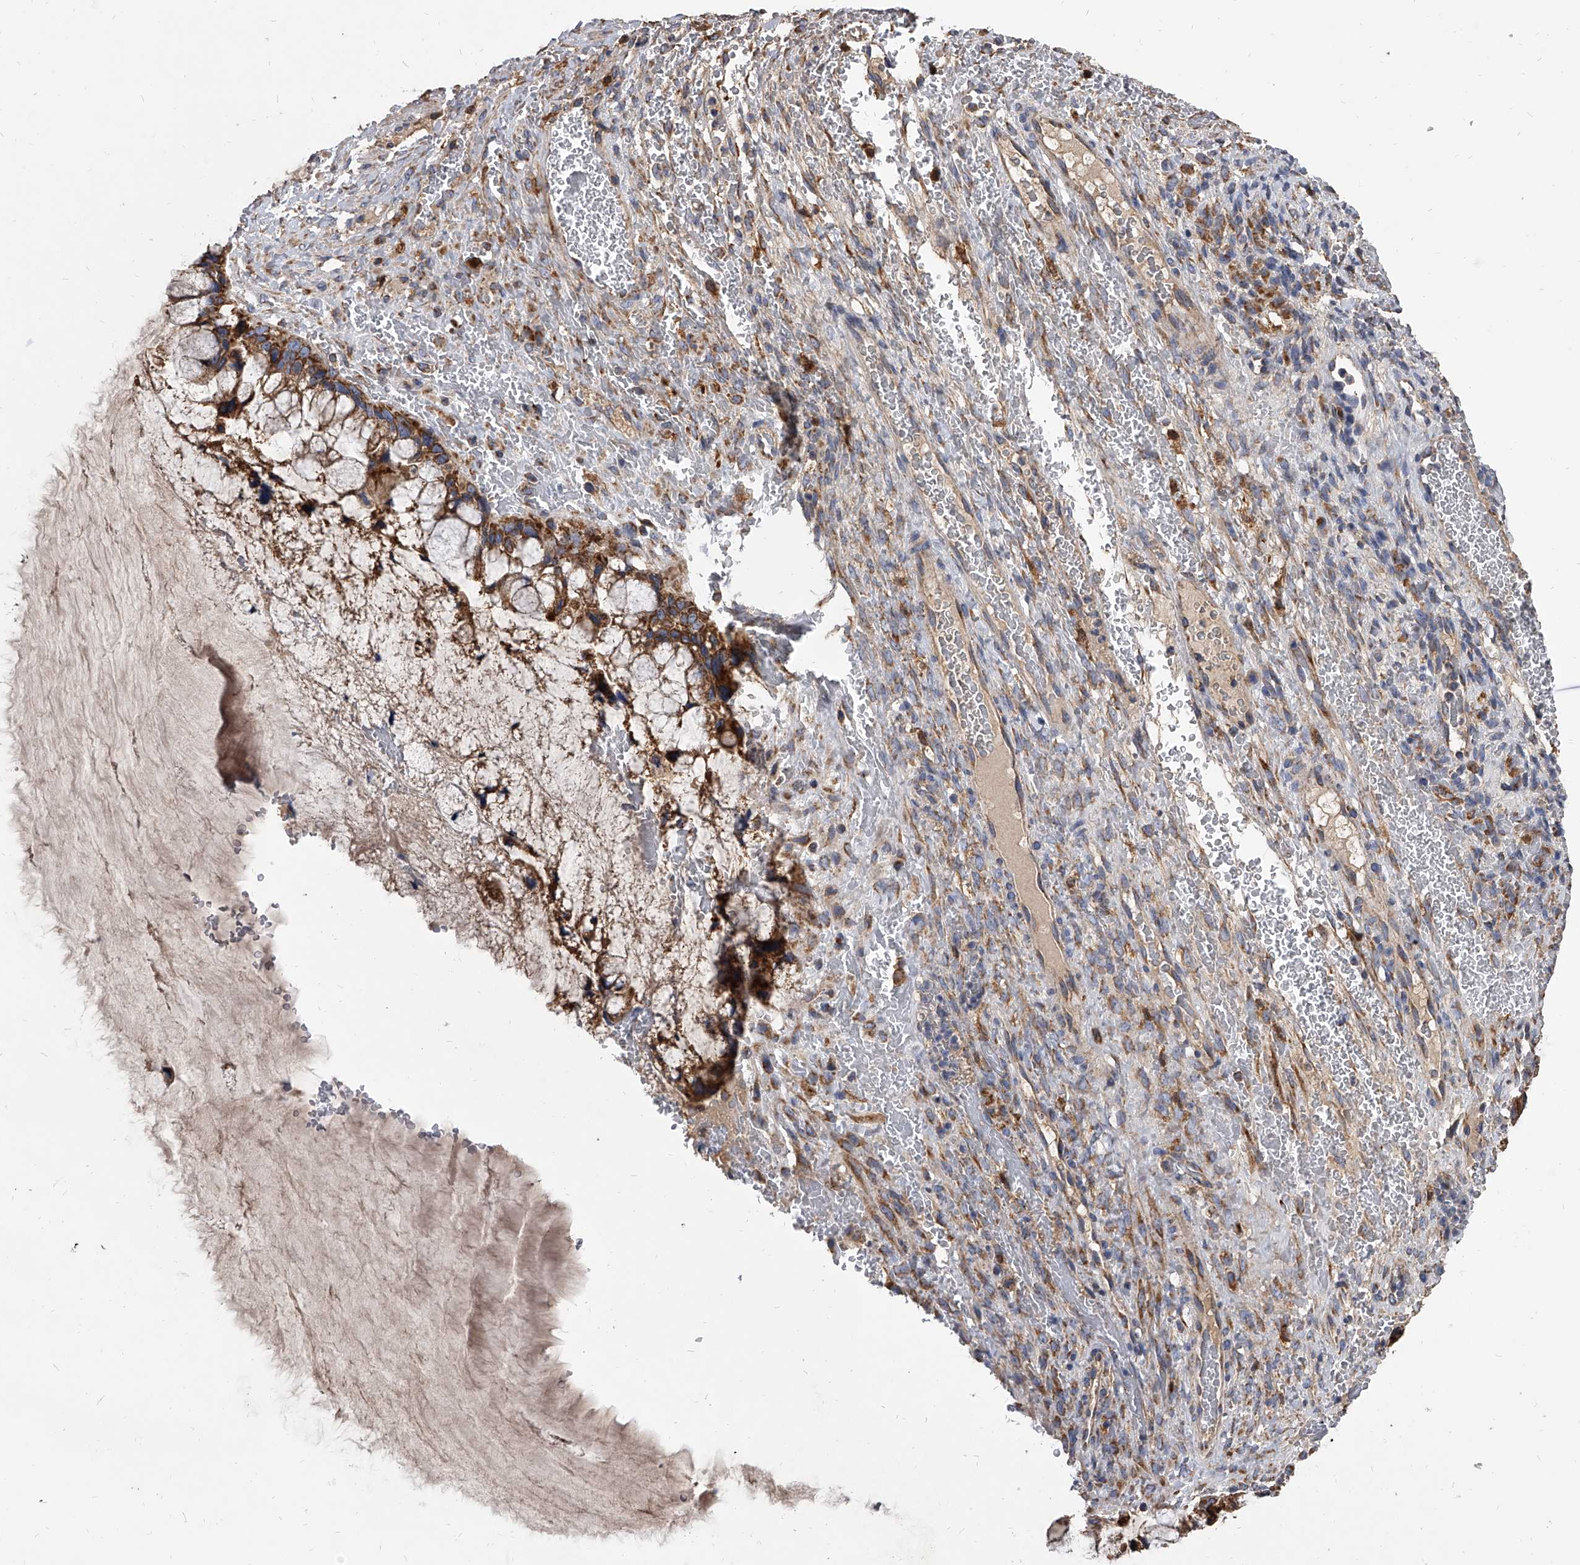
{"staining": {"intensity": "moderate", "quantity": ">75%", "location": "cytoplasmic/membranous"}, "tissue": "ovarian cancer", "cell_type": "Tumor cells", "image_type": "cancer", "snomed": [{"axis": "morphology", "description": "Cystadenocarcinoma, mucinous, NOS"}, {"axis": "topography", "description": "Ovary"}], "caption": "The image reveals a brown stain indicating the presence of a protein in the cytoplasmic/membranous of tumor cells in ovarian cancer.", "gene": "MRPL28", "patient": {"sex": "female", "age": 37}}